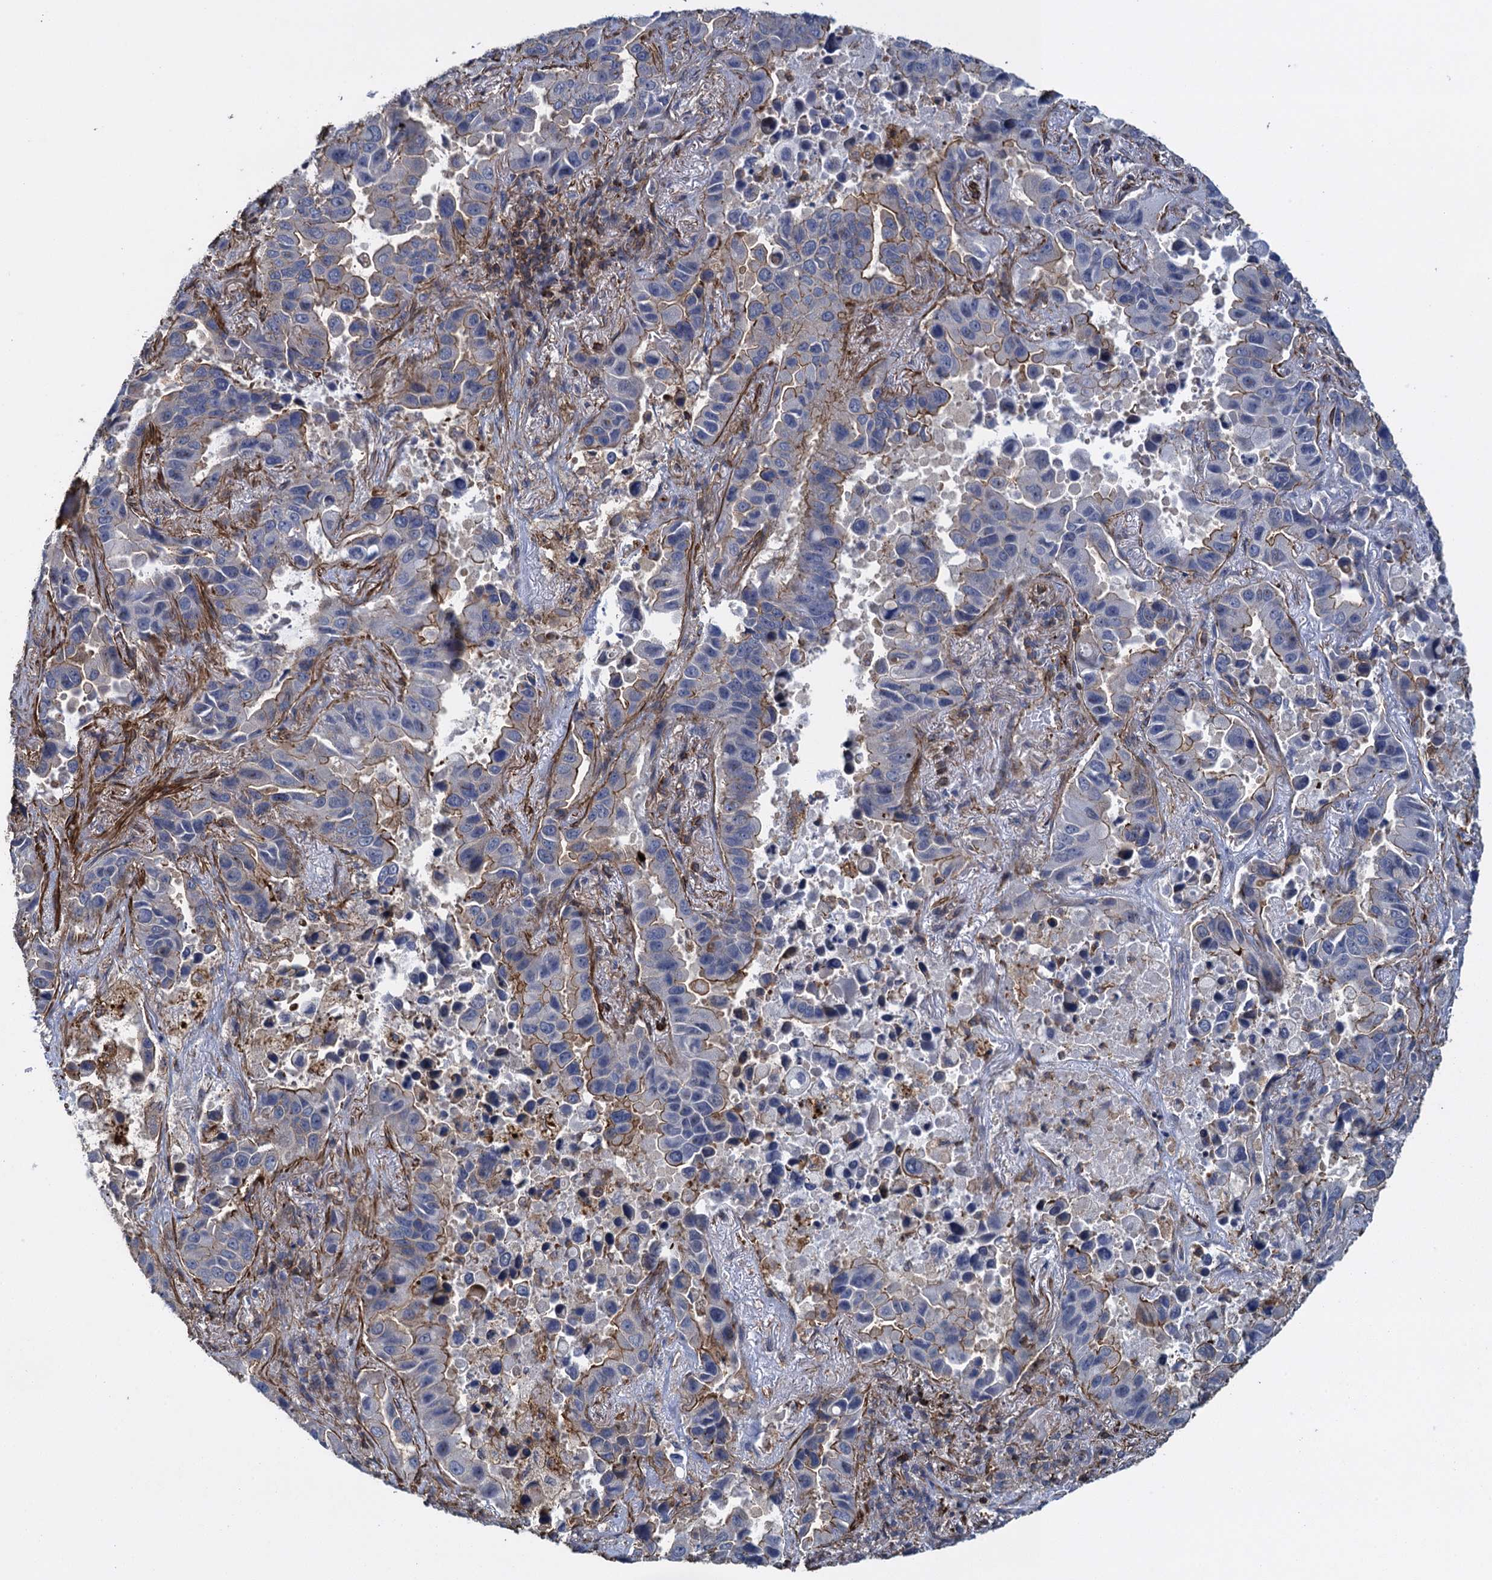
{"staining": {"intensity": "moderate", "quantity": "25%-75%", "location": "cytoplasmic/membranous"}, "tissue": "lung cancer", "cell_type": "Tumor cells", "image_type": "cancer", "snomed": [{"axis": "morphology", "description": "Adenocarcinoma, NOS"}, {"axis": "topography", "description": "Lung"}], "caption": "A micrograph of human lung cancer stained for a protein demonstrates moderate cytoplasmic/membranous brown staining in tumor cells. Immunohistochemistry stains the protein of interest in brown and the nuclei are stained blue.", "gene": "PROSER2", "patient": {"sex": "male", "age": 64}}